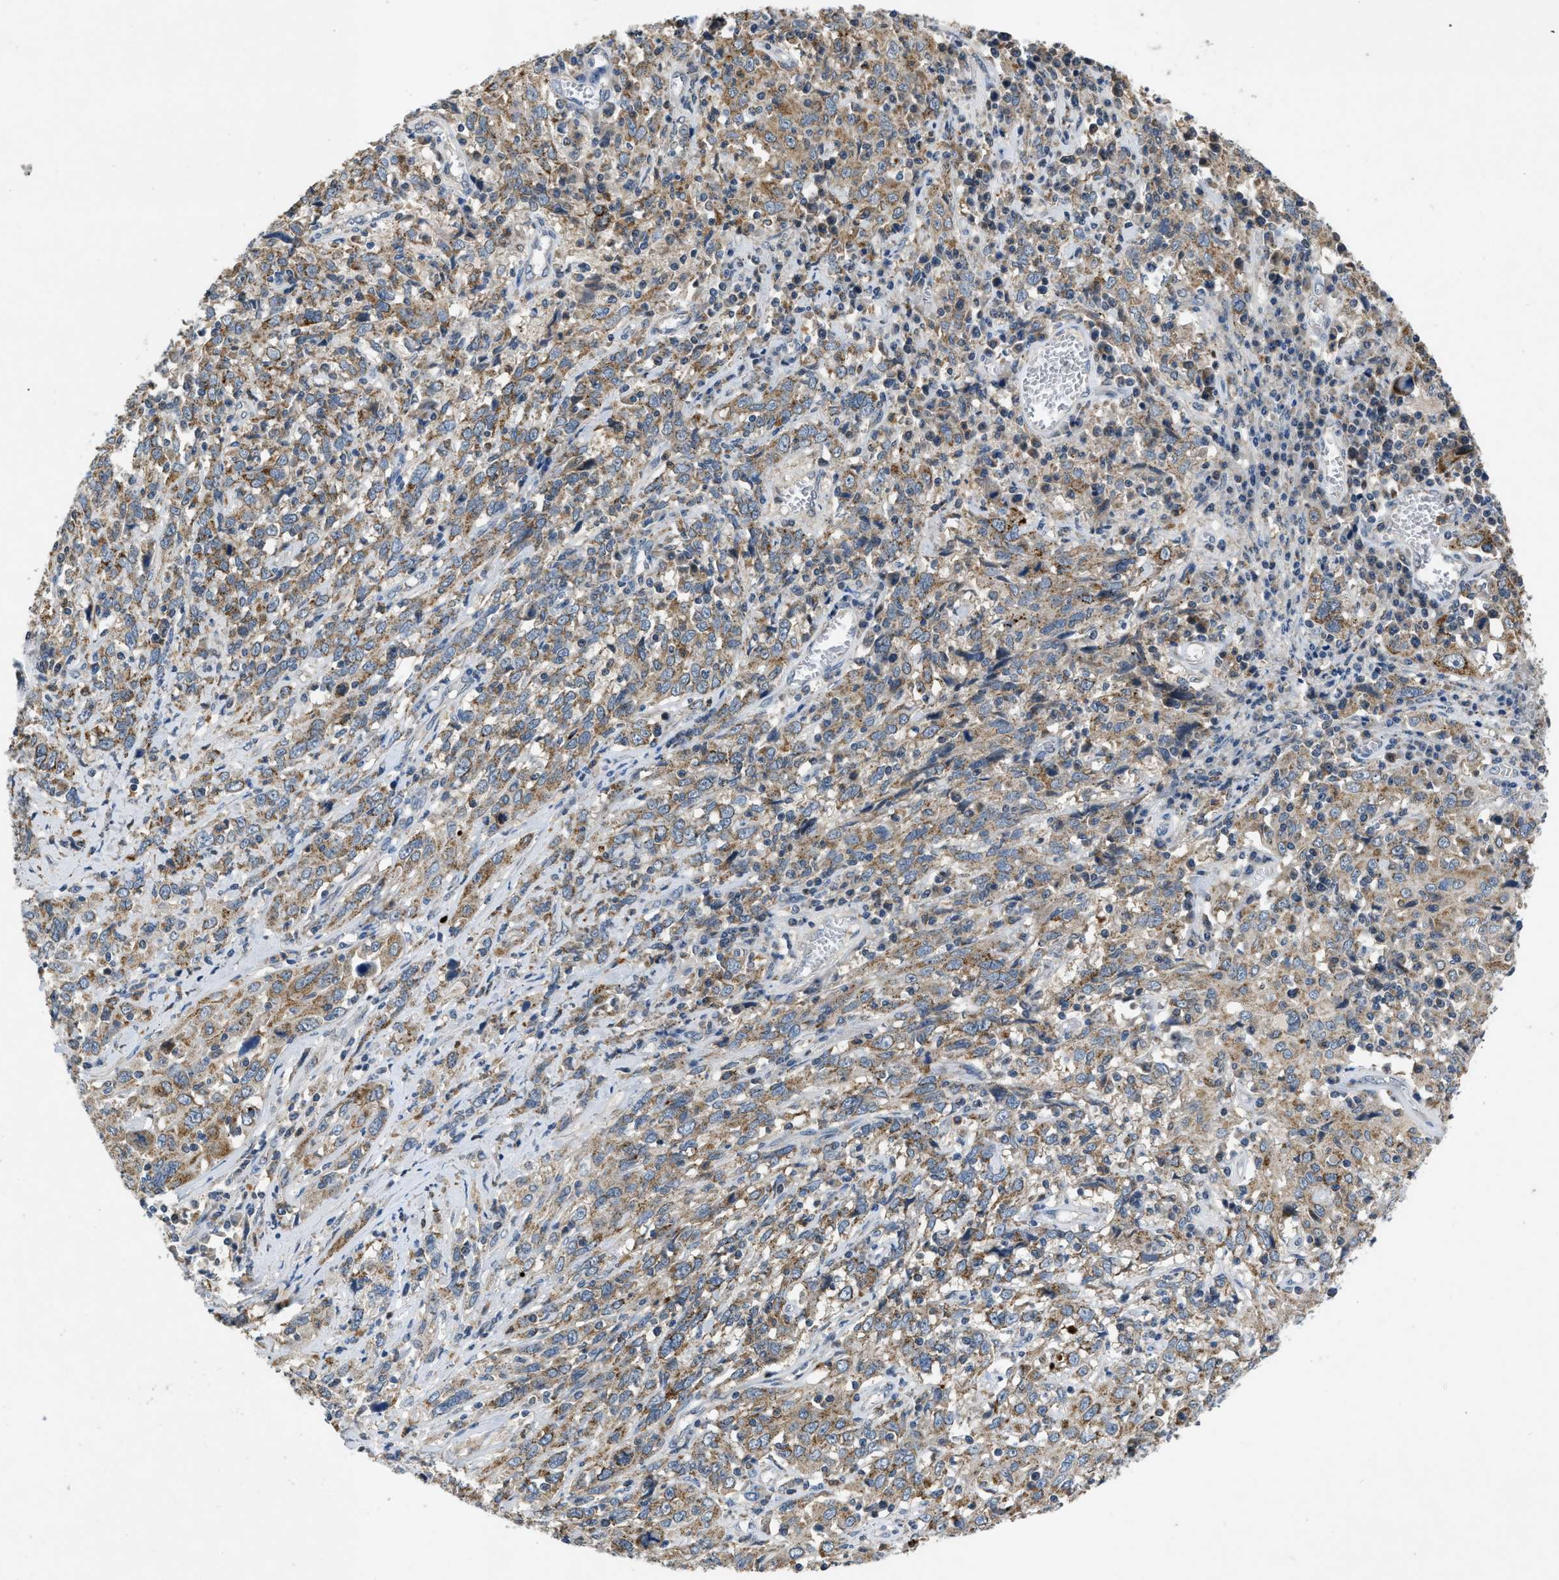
{"staining": {"intensity": "weak", "quantity": ">75%", "location": "cytoplasmic/membranous"}, "tissue": "cervical cancer", "cell_type": "Tumor cells", "image_type": "cancer", "snomed": [{"axis": "morphology", "description": "Squamous cell carcinoma, NOS"}, {"axis": "topography", "description": "Cervix"}], "caption": "Immunohistochemistry (IHC) of cervical cancer shows low levels of weak cytoplasmic/membranous staining in about >75% of tumor cells. (brown staining indicates protein expression, while blue staining denotes nuclei).", "gene": "TOMM34", "patient": {"sex": "female", "age": 46}}